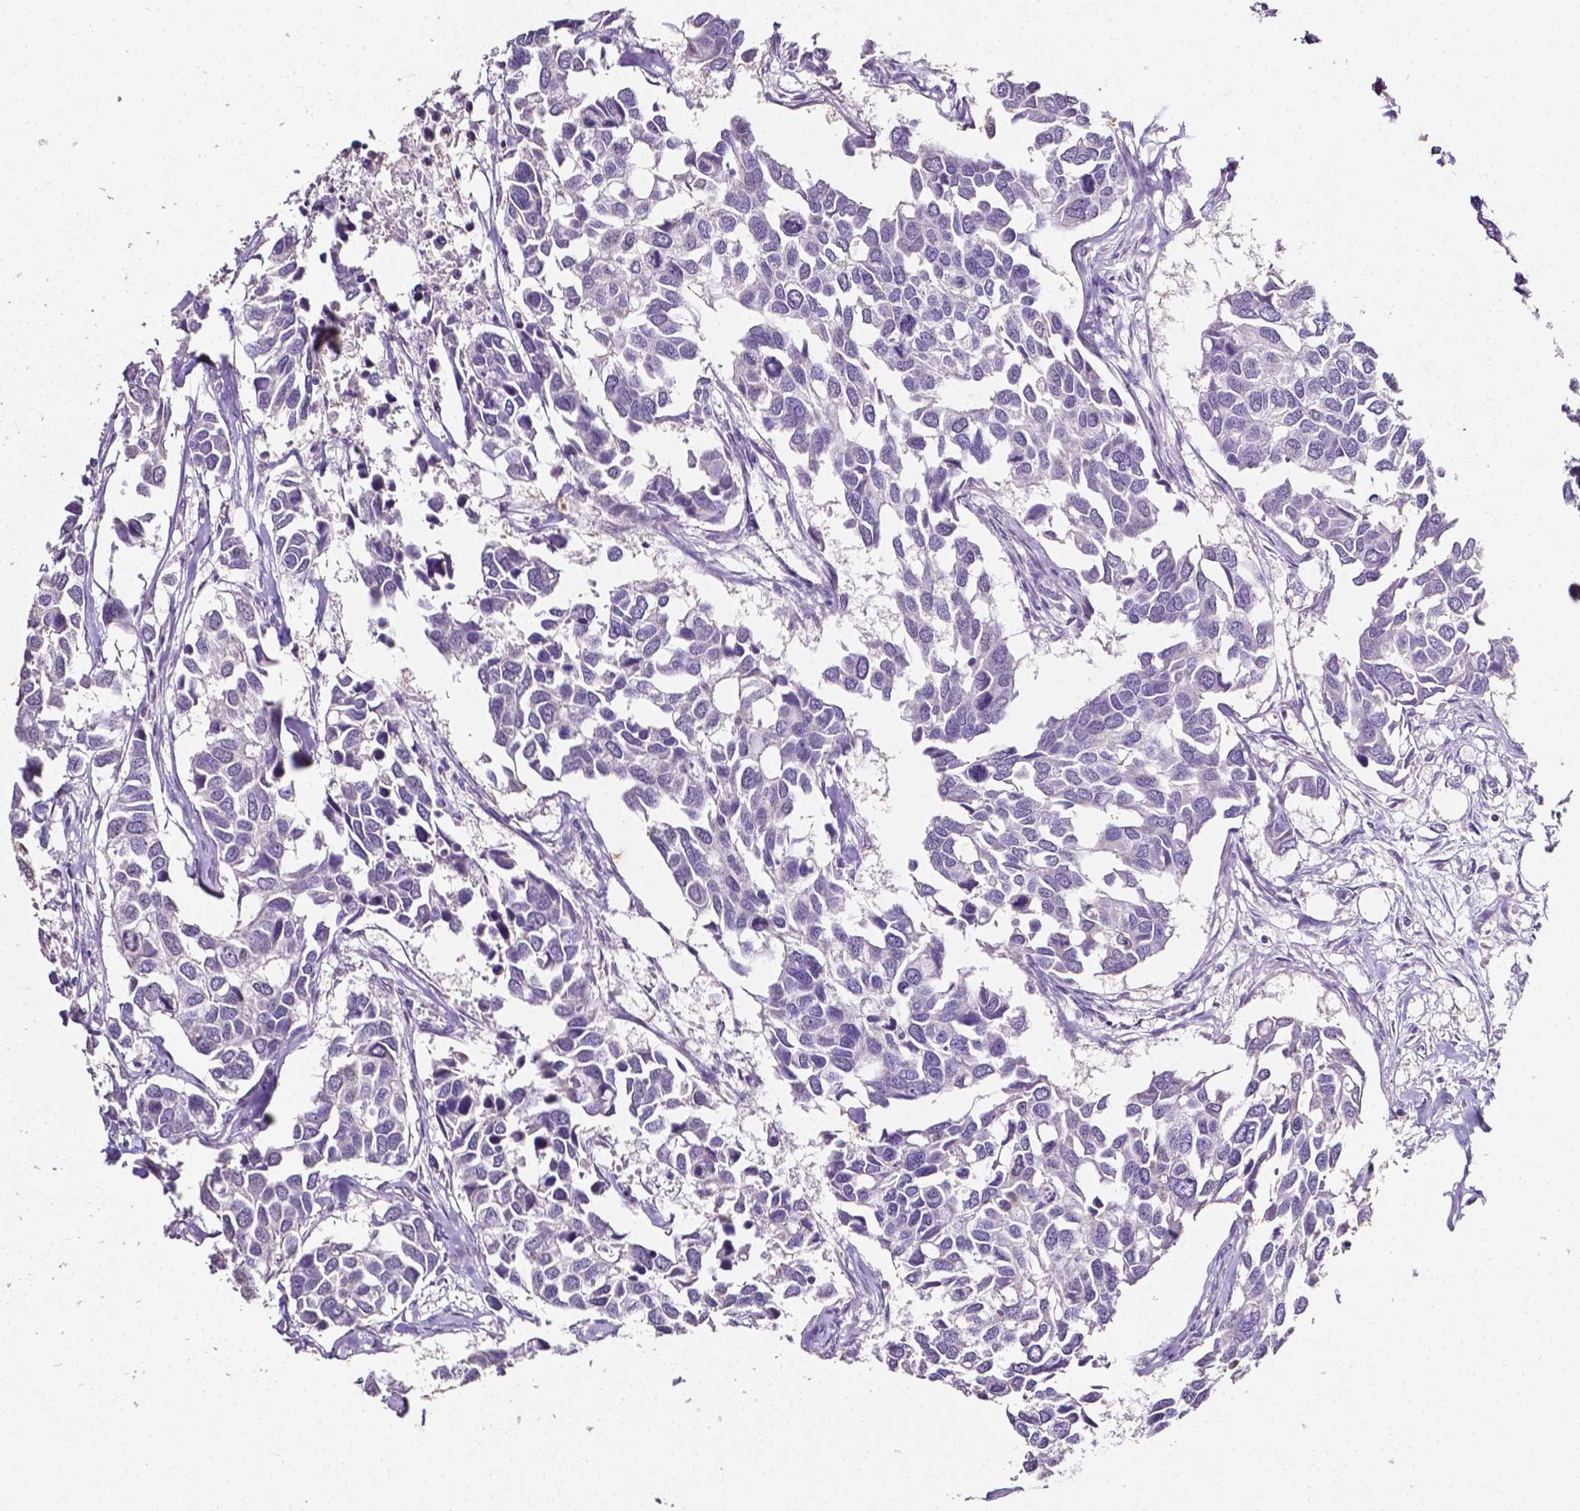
{"staining": {"intensity": "negative", "quantity": "none", "location": "none"}, "tissue": "breast cancer", "cell_type": "Tumor cells", "image_type": "cancer", "snomed": [{"axis": "morphology", "description": "Duct carcinoma"}, {"axis": "topography", "description": "Breast"}], "caption": "A photomicrograph of human breast invasive ductal carcinoma is negative for staining in tumor cells.", "gene": "PSAT1", "patient": {"sex": "female", "age": 83}}